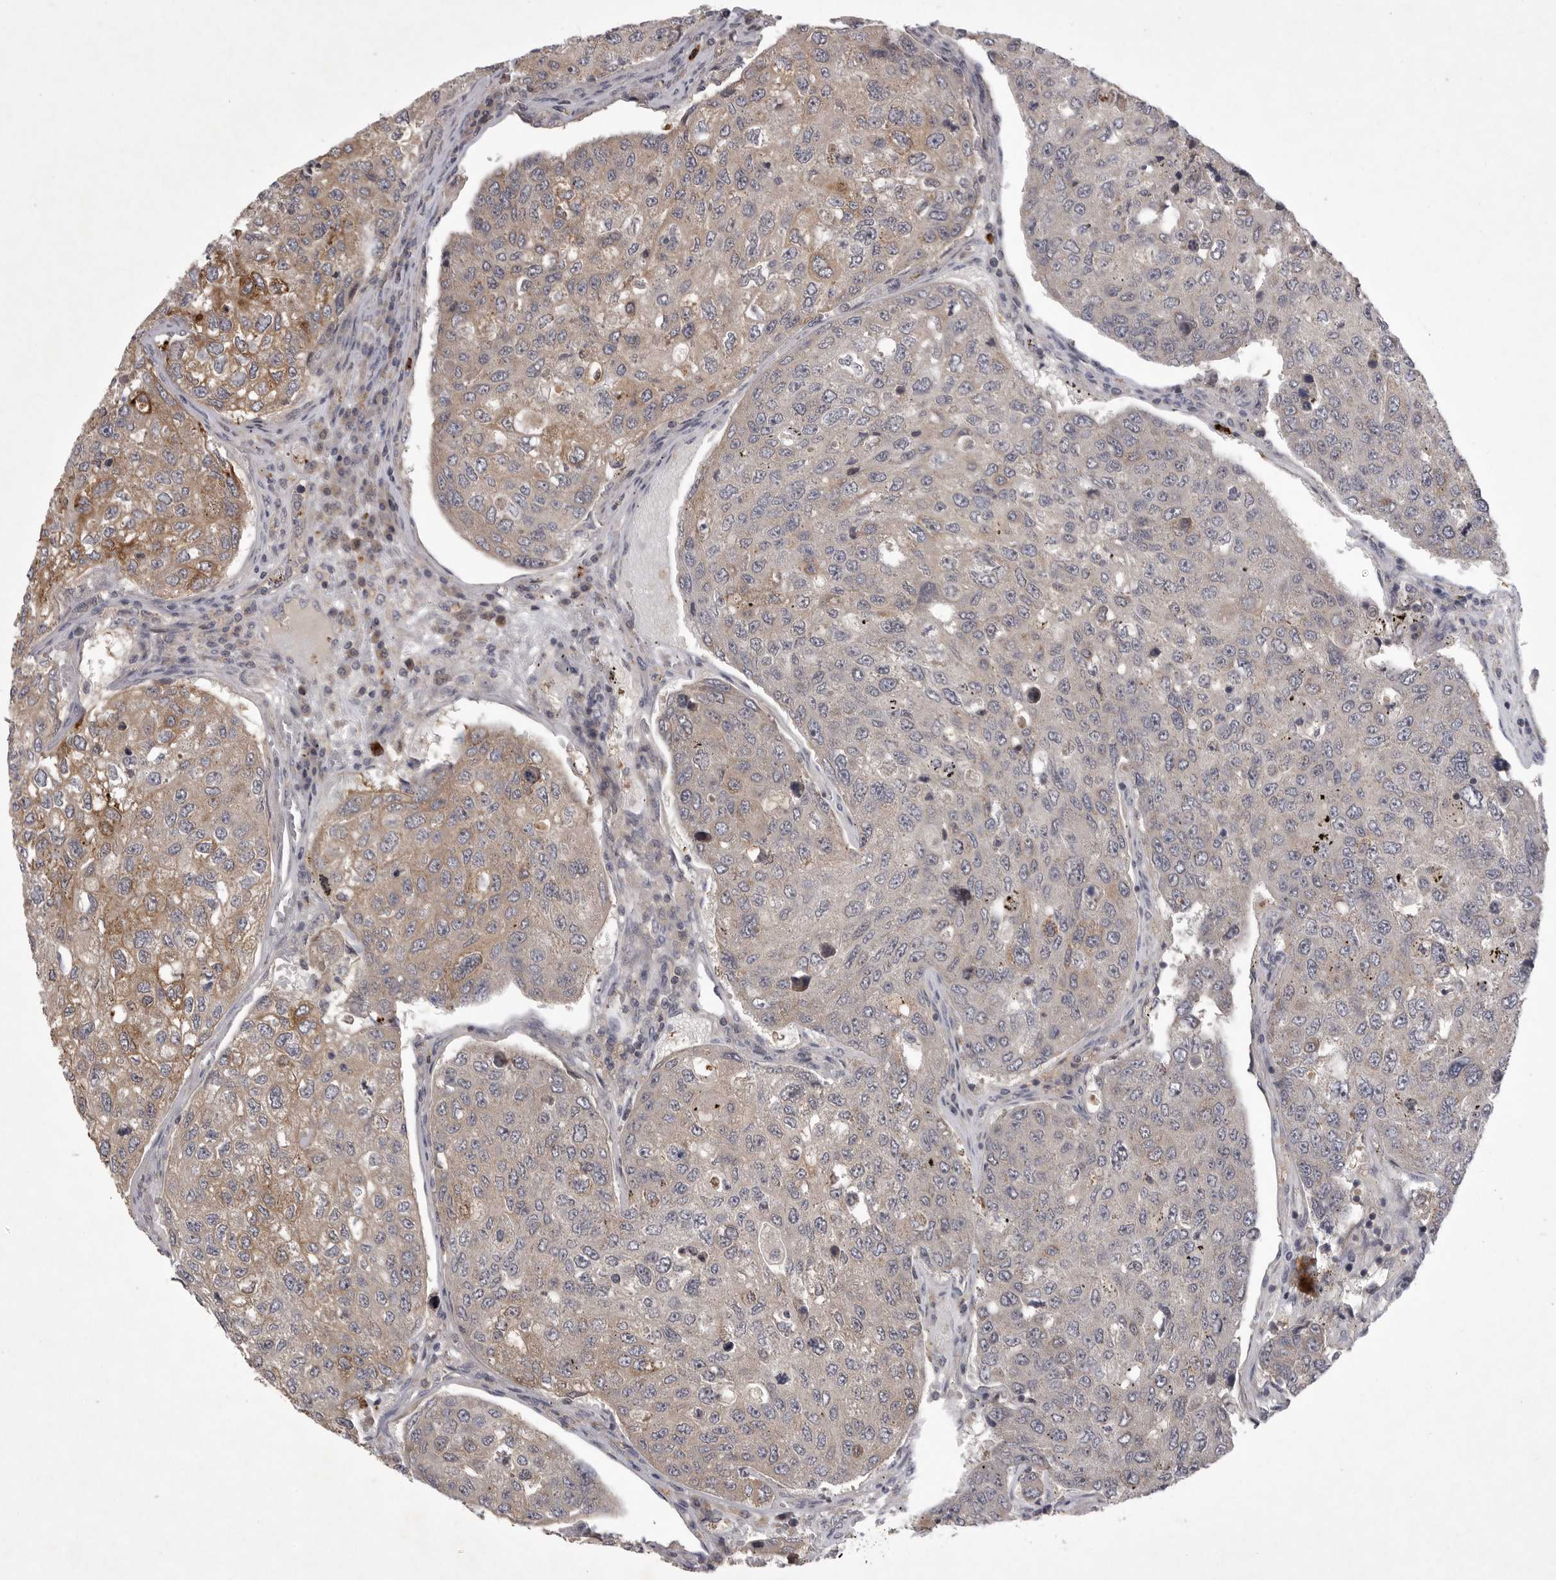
{"staining": {"intensity": "moderate", "quantity": "<25%", "location": "cytoplasmic/membranous"}, "tissue": "urothelial cancer", "cell_type": "Tumor cells", "image_type": "cancer", "snomed": [{"axis": "morphology", "description": "Urothelial carcinoma, High grade"}, {"axis": "topography", "description": "Lymph node"}, {"axis": "topography", "description": "Urinary bladder"}], "caption": "Moderate cytoplasmic/membranous protein expression is appreciated in approximately <25% of tumor cells in urothelial carcinoma (high-grade).", "gene": "UBE3D", "patient": {"sex": "male", "age": 51}}